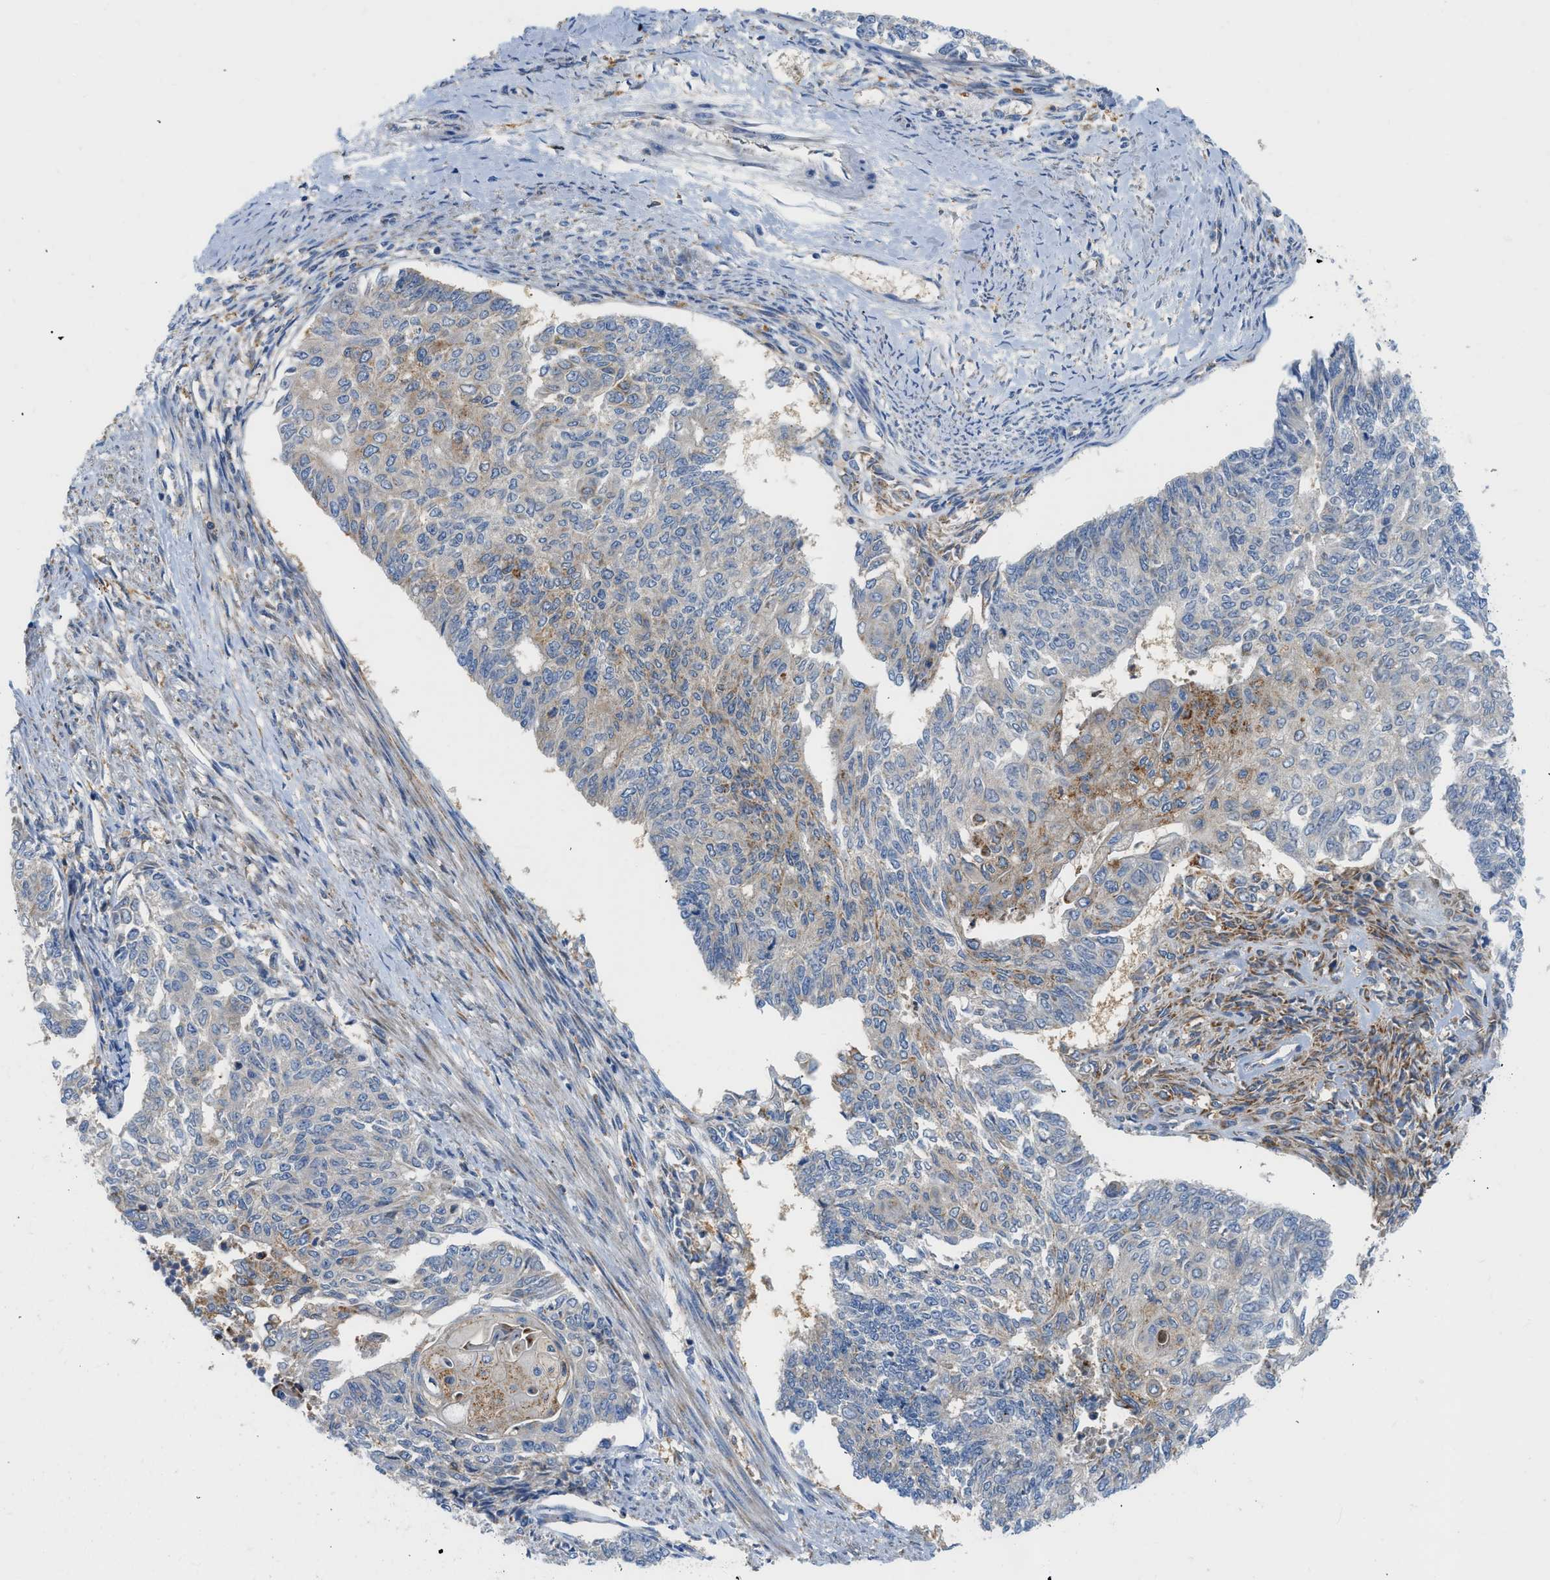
{"staining": {"intensity": "negative", "quantity": "none", "location": "none"}, "tissue": "endometrial cancer", "cell_type": "Tumor cells", "image_type": "cancer", "snomed": [{"axis": "morphology", "description": "Adenocarcinoma, NOS"}, {"axis": "topography", "description": "Endometrium"}], "caption": "There is no significant staining in tumor cells of endometrial cancer.", "gene": "ZNF831", "patient": {"sex": "female", "age": 32}}